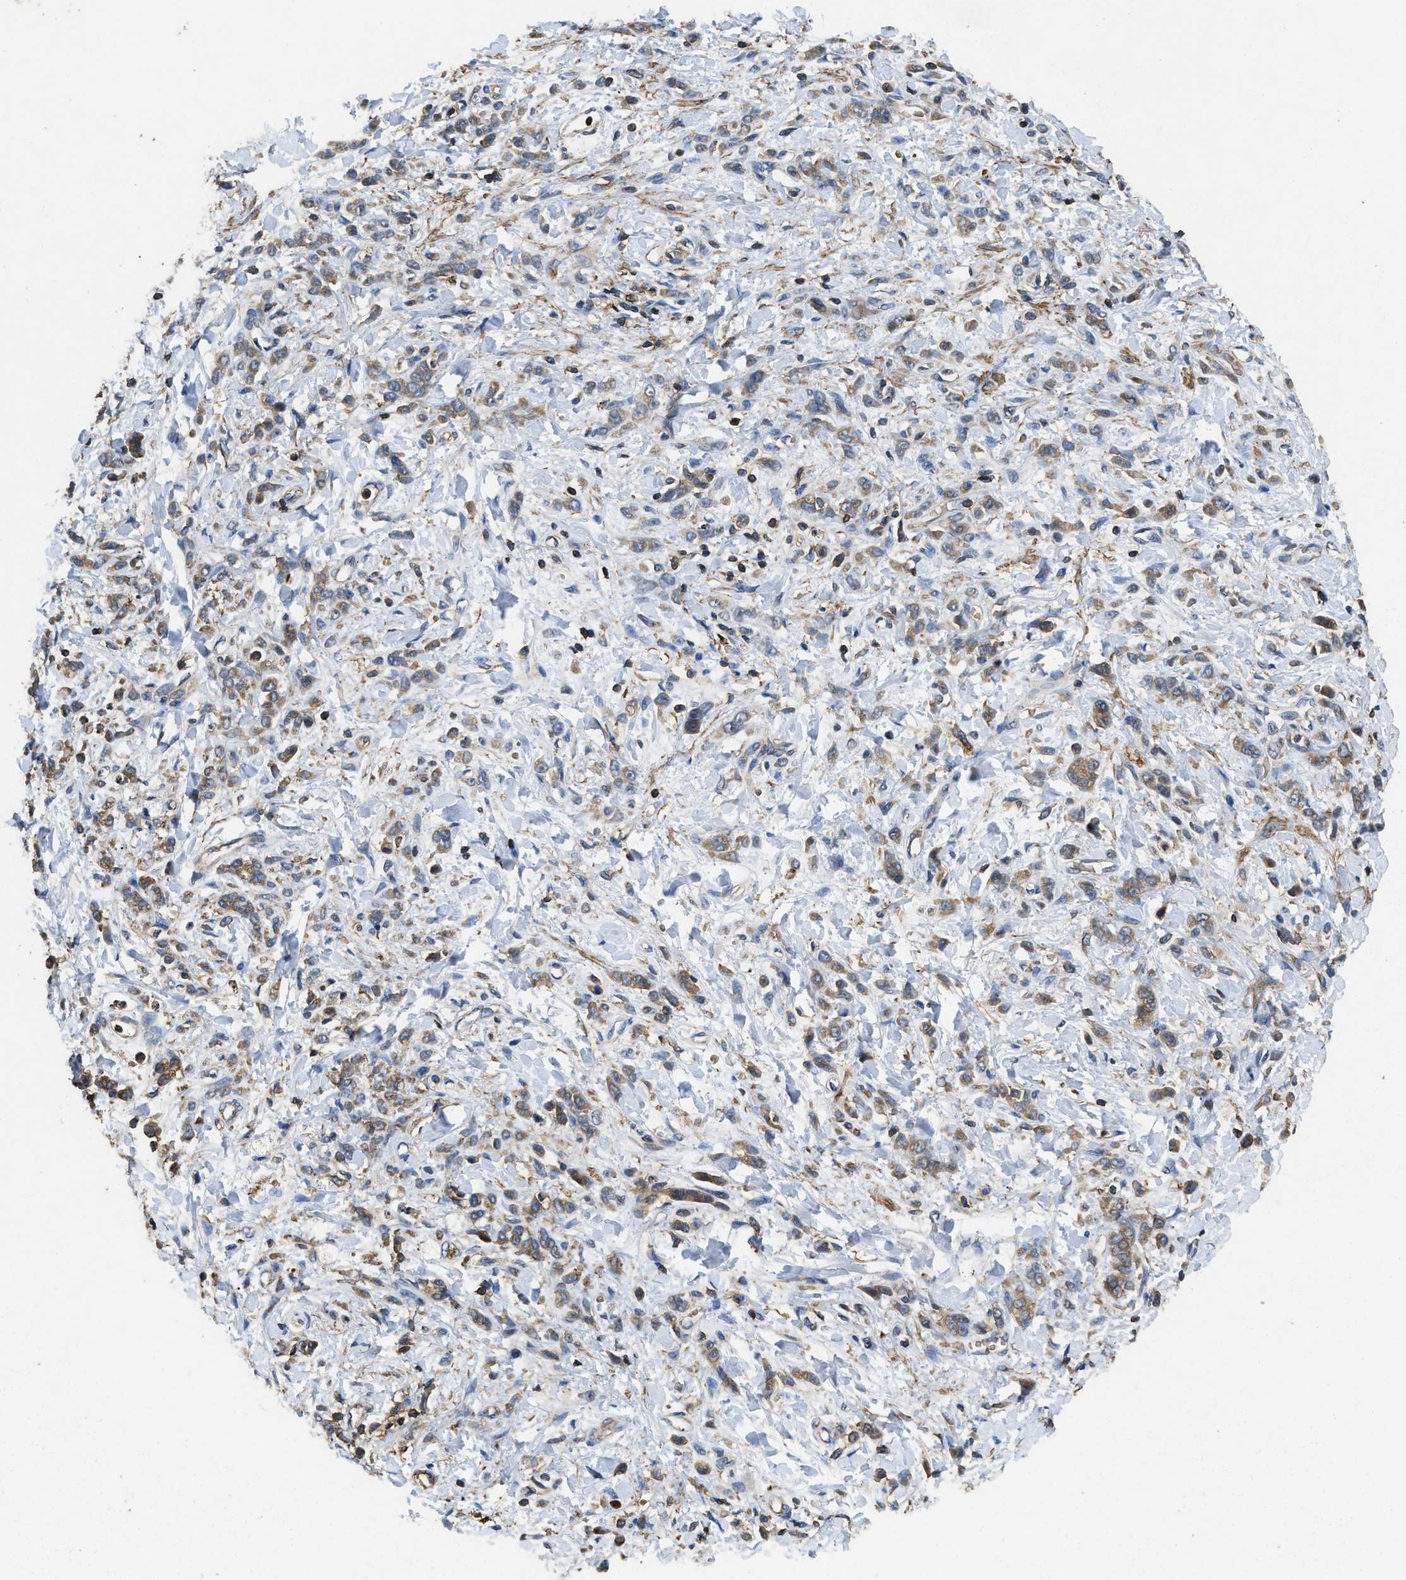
{"staining": {"intensity": "weak", "quantity": ">75%", "location": "cytoplasmic/membranous"}, "tissue": "stomach cancer", "cell_type": "Tumor cells", "image_type": "cancer", "snomed": [{"axis": "morphology", "description": "Normal tissue, NOS"}, {"axis": "morphology", "description": "Adenocarcinoma, NOS"}, {"axis": "topography", "description": "Stomach"}], "caption": "This is a histology image of immunohistochemistry (IHC) staining of stomach adenocarcinoma, which shows weak positivity in the cytoplasmic/membranous of tumor cells.", "gene": "LINGO2", "patient": {"sex": "male", "age": 82}}